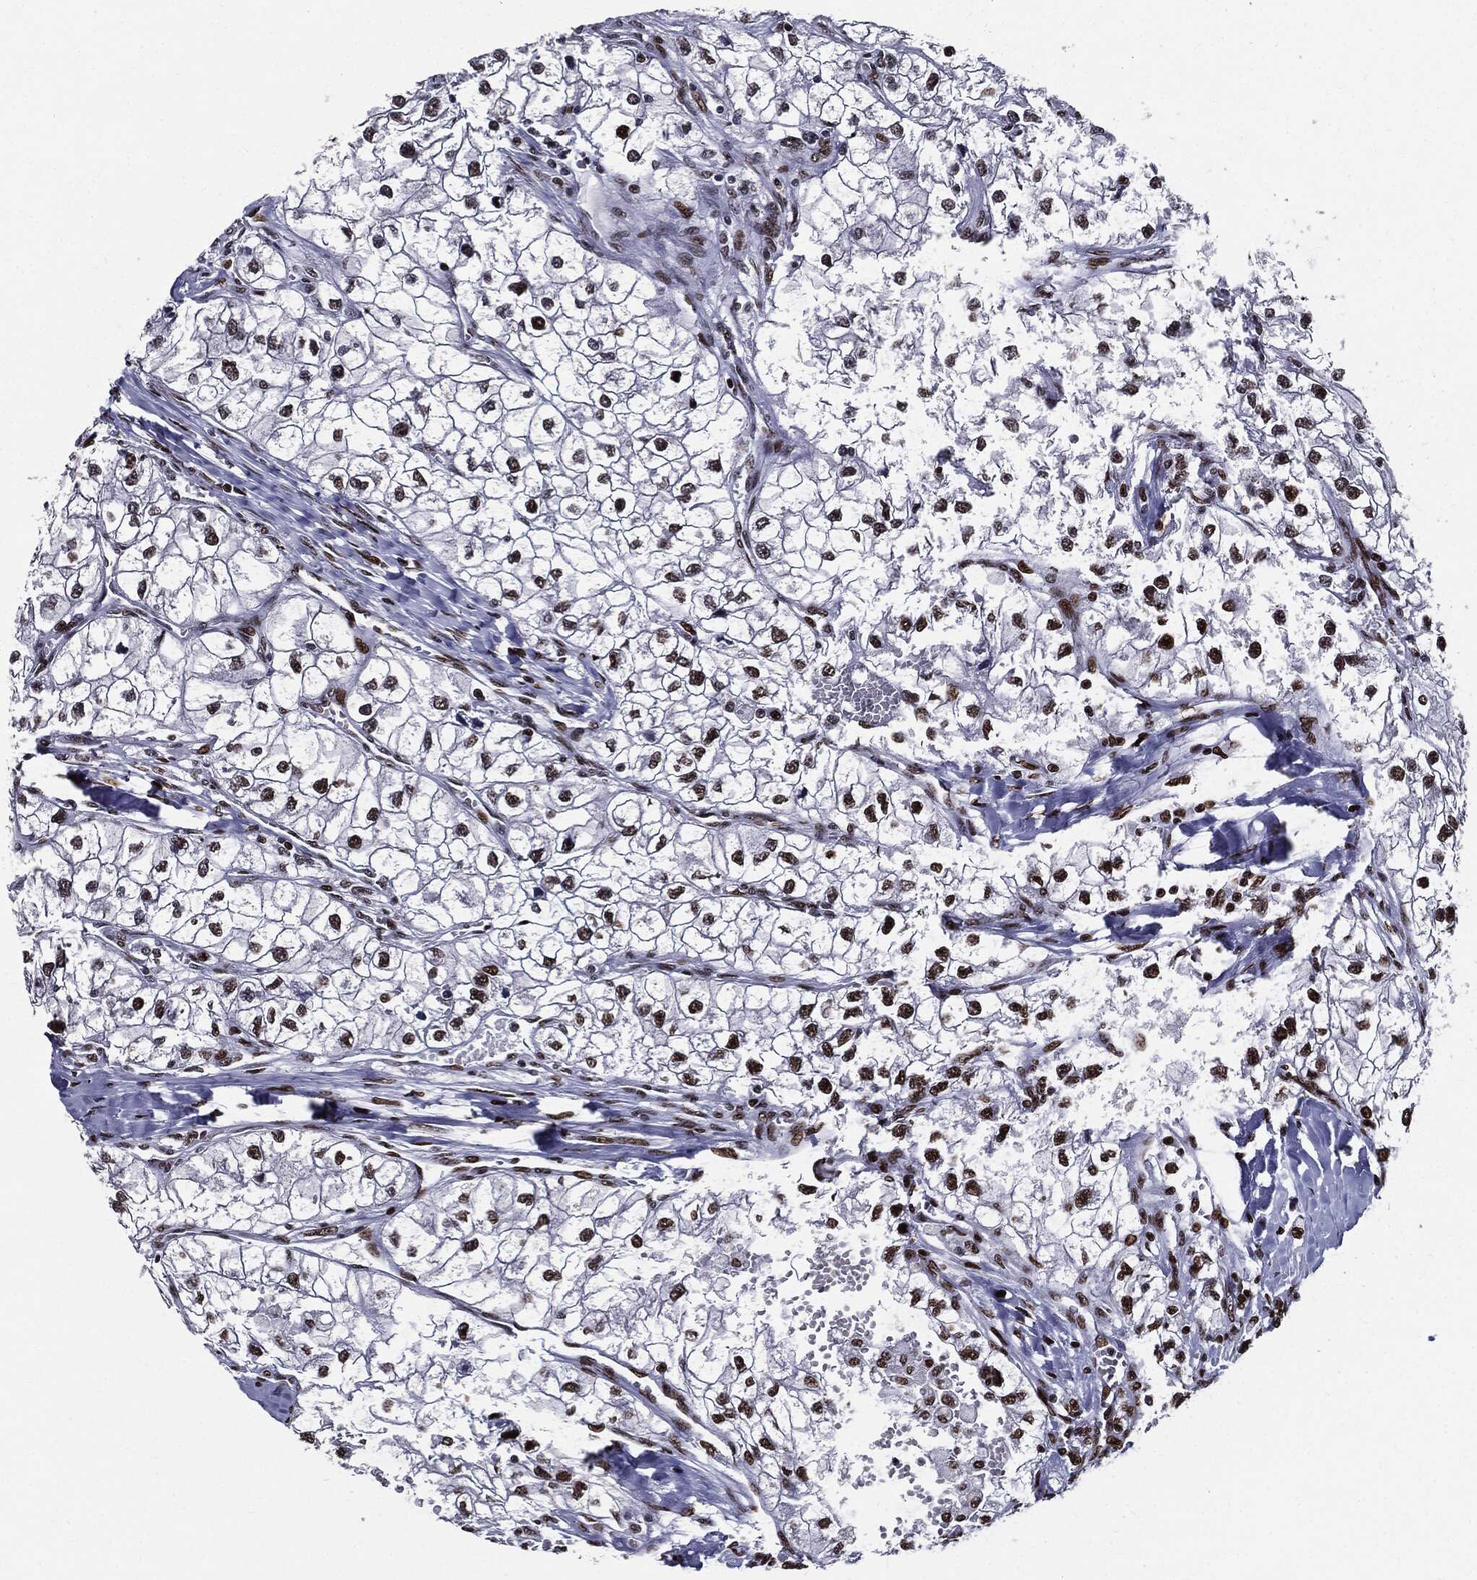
{"staining": {"intensity": "moderate", "quantity": ">75%", "location": "nuclear"}, "tissue": "renal cancer", "cell_type": "Tumor cells", "image_type": "cancer", "snomed": [{"axis": "morphology", "description": "Adenocarcinoma, NOS"}, {"axis": "topography", "description": "Kidney"}], "caption": "Immunohistochemistry image of neoplastic tissue: human renal cancer (adenocarcinoma) stained using immunohistochemistry (IHC) reveals medium levels of moderate protein expression localized specifically in the nuclear of tumor cells, appearing as a nuclear brown color.", "gene": "ZFP91", "patient": {"sex": "male", "age": 59}}